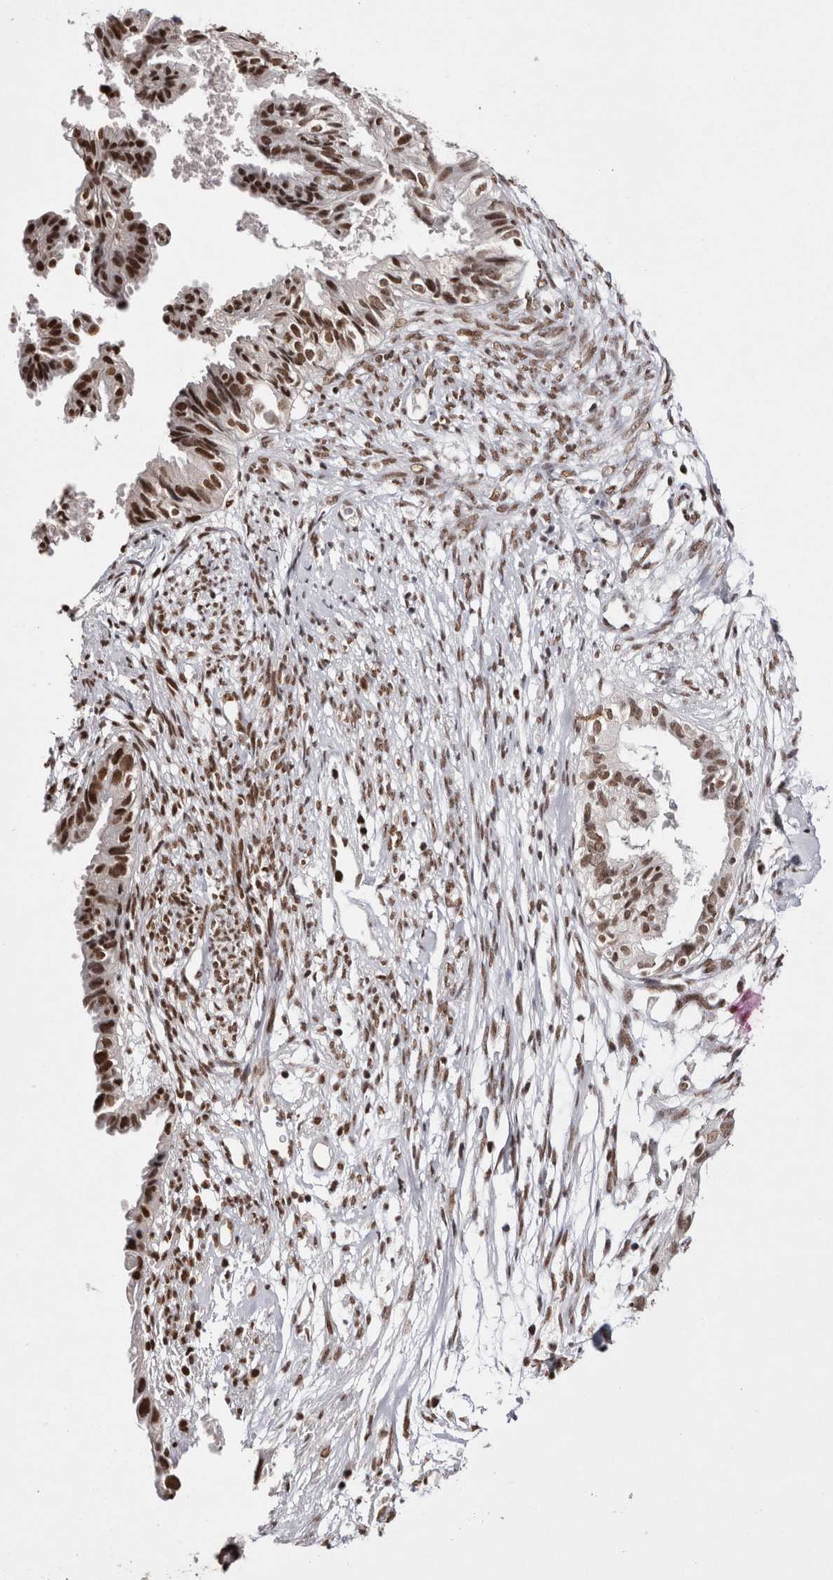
{"staining": {"intensity": "moderate", "quantity": ">75%", "location": "nuclear"}, "tissue": "cervical cancer", "cell_type": "Tumor cells", "image_type": "cancer", "snomed": [{"axis": "morphology", "description": "Normal tissue, NOS"}, {"axis": "morphology", "description": "Adenocarcinoma, NOS"}, {"axis": "topography", "description": "Cervix"}, {"axis": "topography", "description": "Endometrium"}], "caption": "A medium amount of moderate nuclear expression is identified in about >75% of tumor cells in adenocarcinoma (cervical) tissue. (Stains: DAB (3,3'-diaminobenzidine) in brown, nuclei in blue, Microscopy: brightfield microscopy at high magnification).", "gene": "SMC1A", "patient": {"sex": "female", "age": 86}}